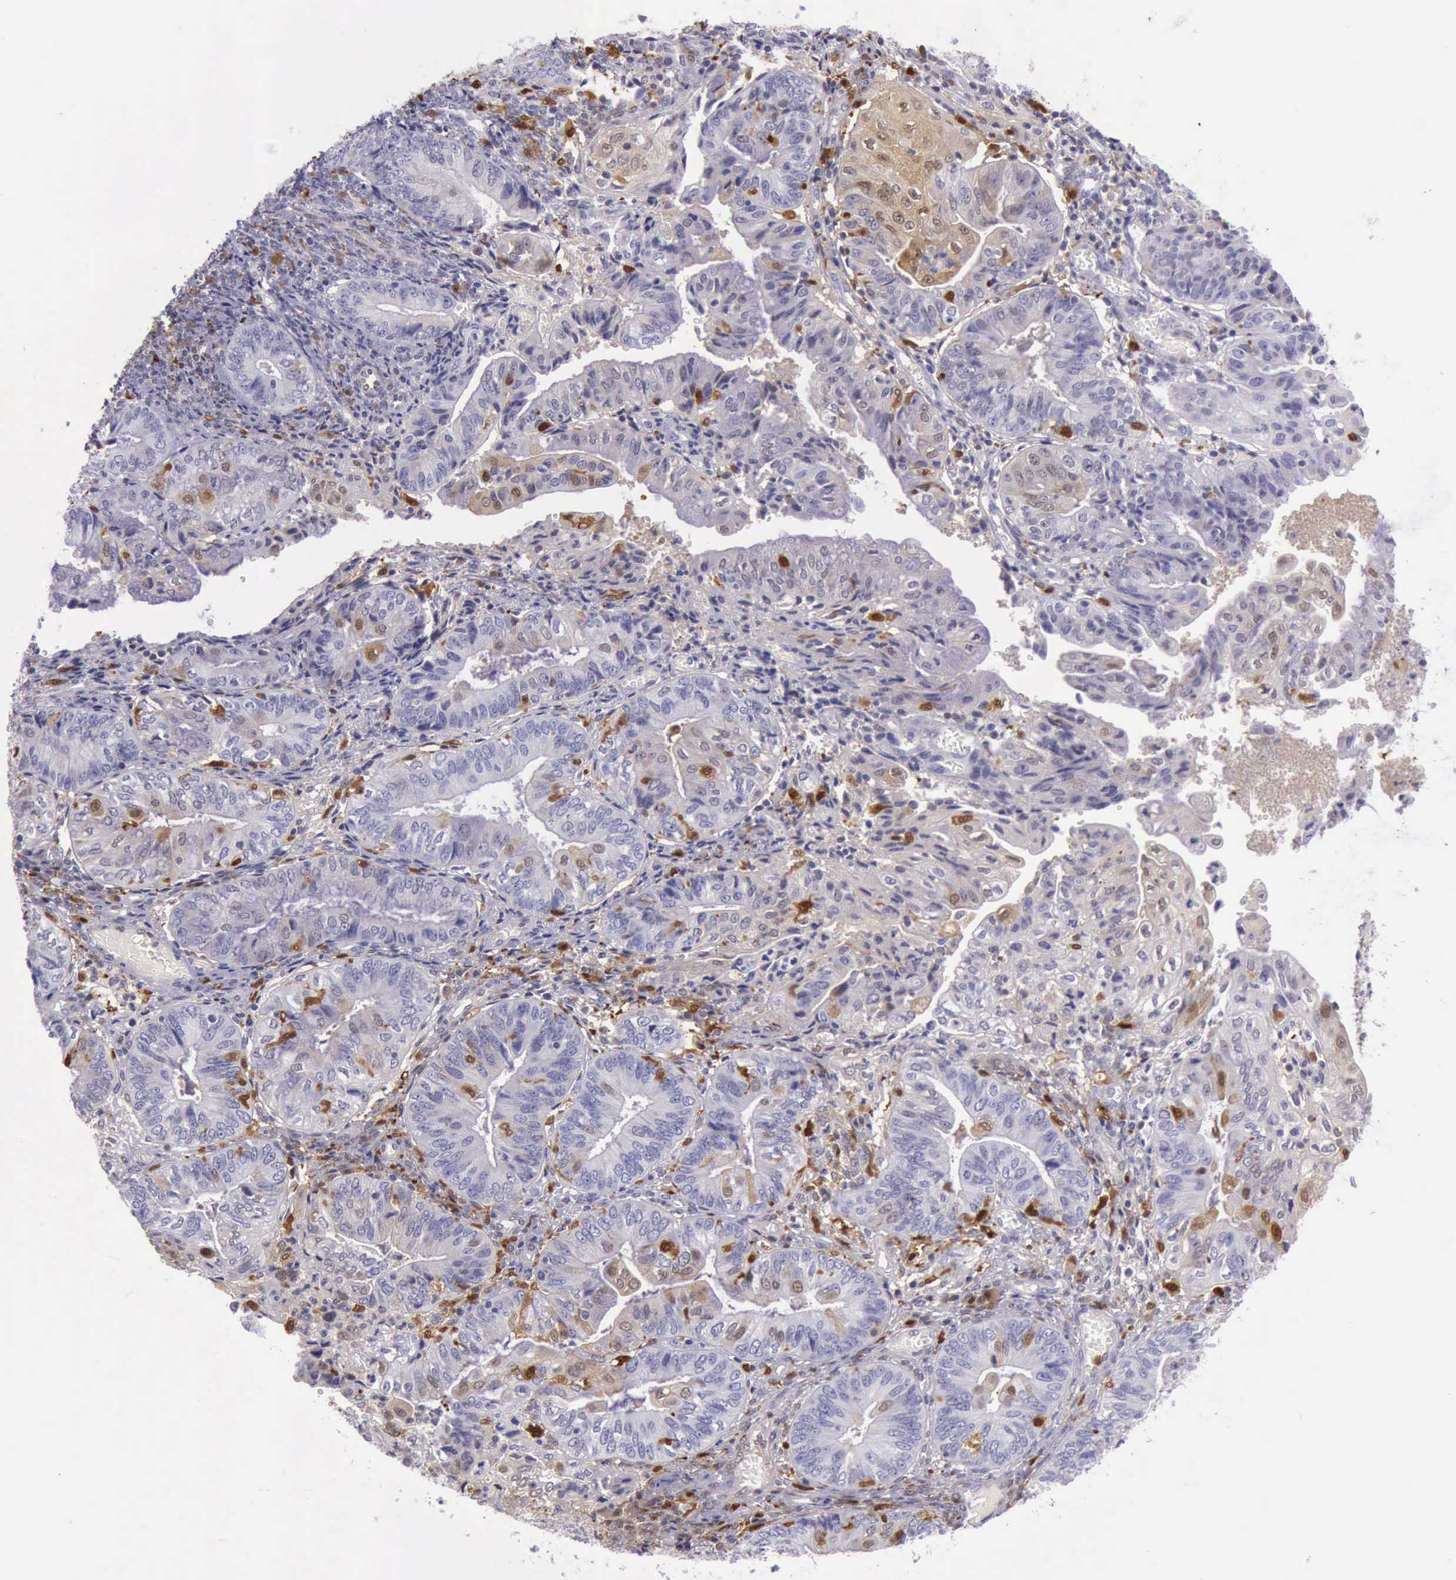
{"staining": {"intensity": "moderate", "quantity": "<25%", "location": "cytoplasmic/membranous,nuclear"}, "tissue": "endometrial cancer", "cell_type": "Tumor cells", "image_type": "cancer", "snomed": [{"axis": "morphology", "description": "Adenocarcinoma, NOS"}, {"axis": "topography", "description": "Endometrium"}], "caption": "Immunohistochemical staining of endometrial adenocarcinoma exhibits low levels of moderate cytoplasmic/membranous and nuclear protein positivity in about <25% of tumor cells. The protein is shown in brown color, while the nuclei are stained blue.", "gene": "TYMP", "patient": {"sex": "female", "age": 55}}